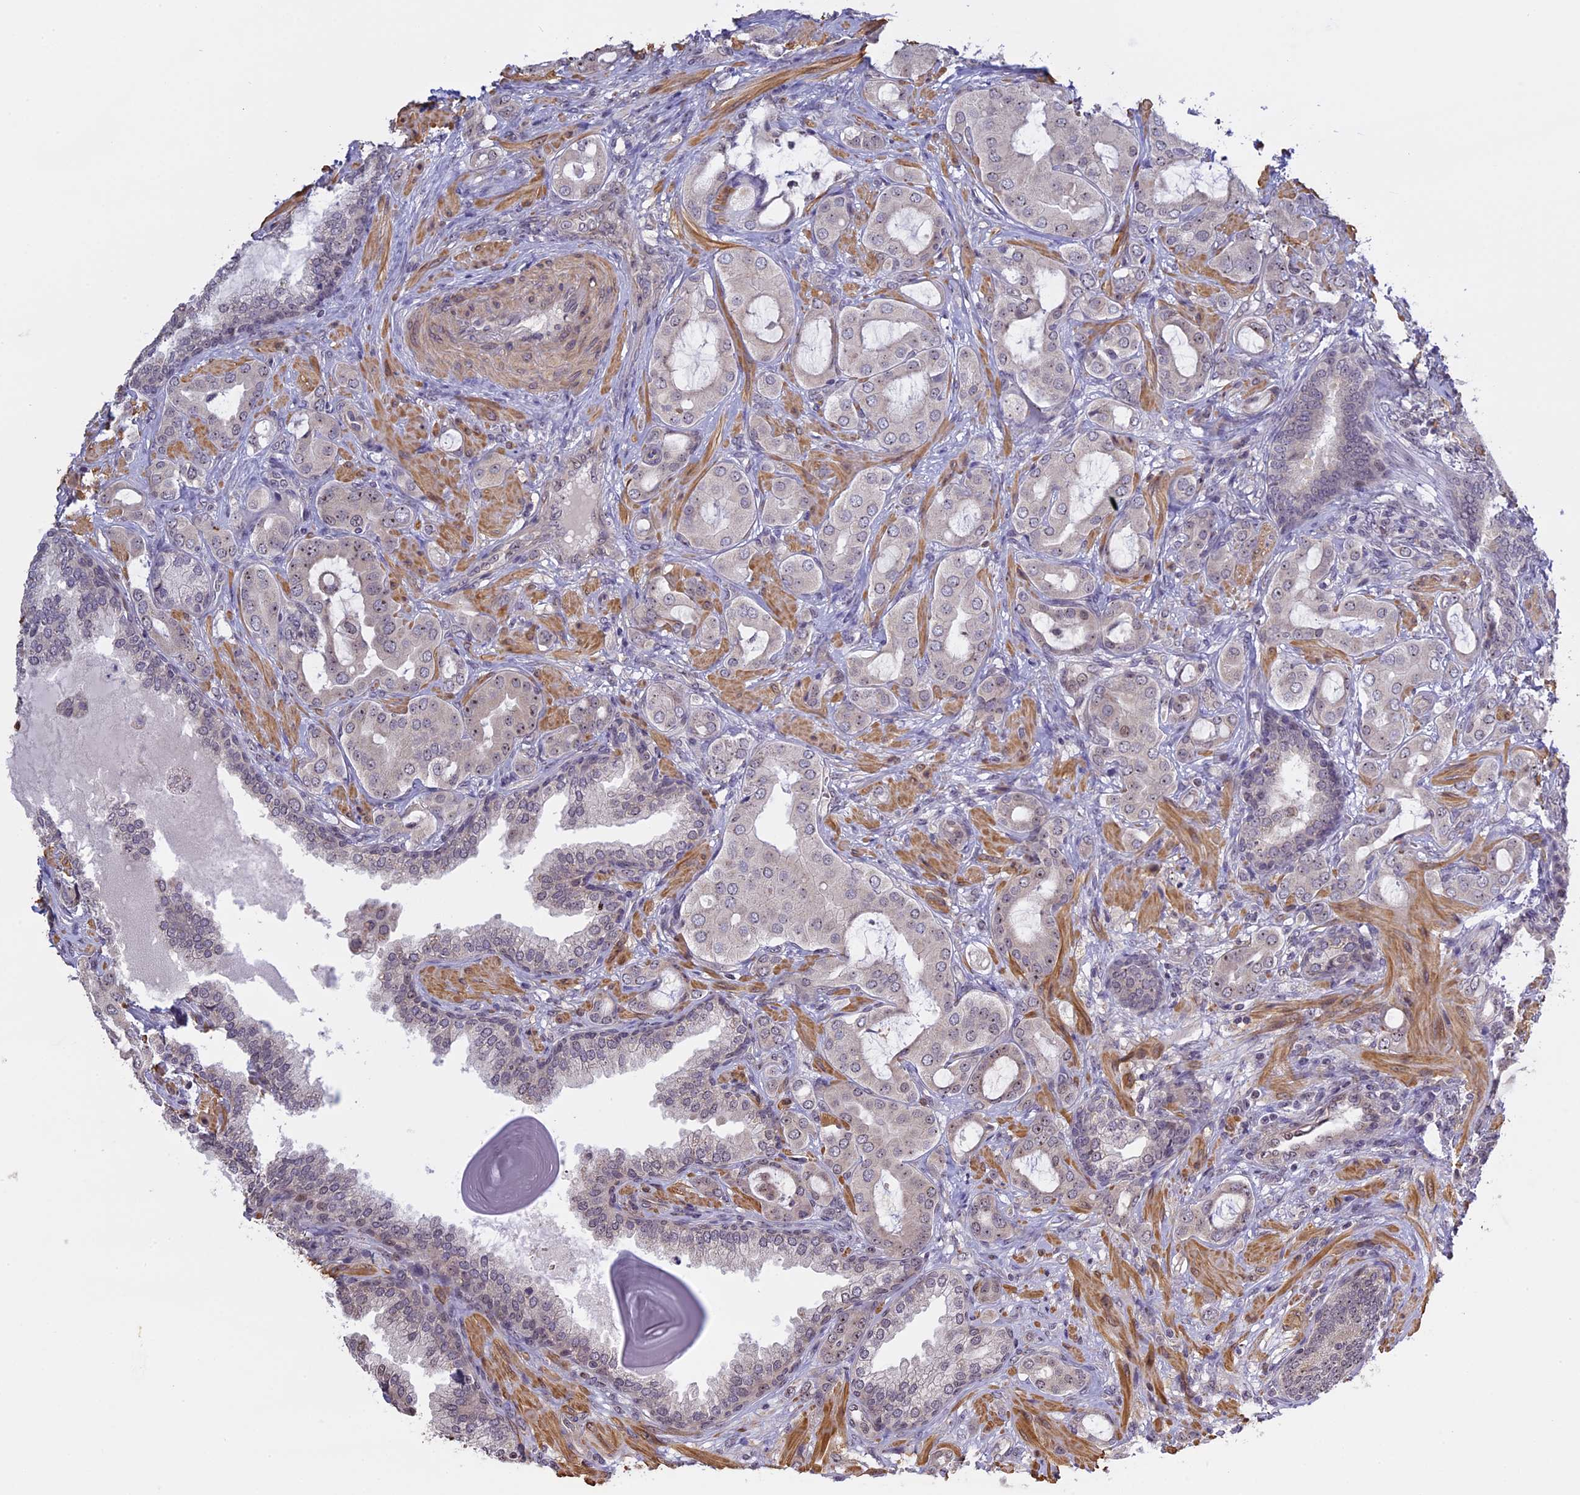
{"staining": {"intensity": "moderate", "quantity": "<25%", "location": "nuclear"}, "tissue": "prostate cancer", "cell_type": "Tumor cells", "image_type": "cancer", "snomed": [{"axis": "morphology", "description": "Adenocarcinoma, Low grade"}, {"axis": "topography", "description": "Prostate"}], "caption": "Brown immunohistochemical staining in human prostate low-grade adenocarcinoma shows moderate nuclear expression in about <25% of tumor cells.", "gene": "MGA", "patient": {"sex": "male", "age": 57}}